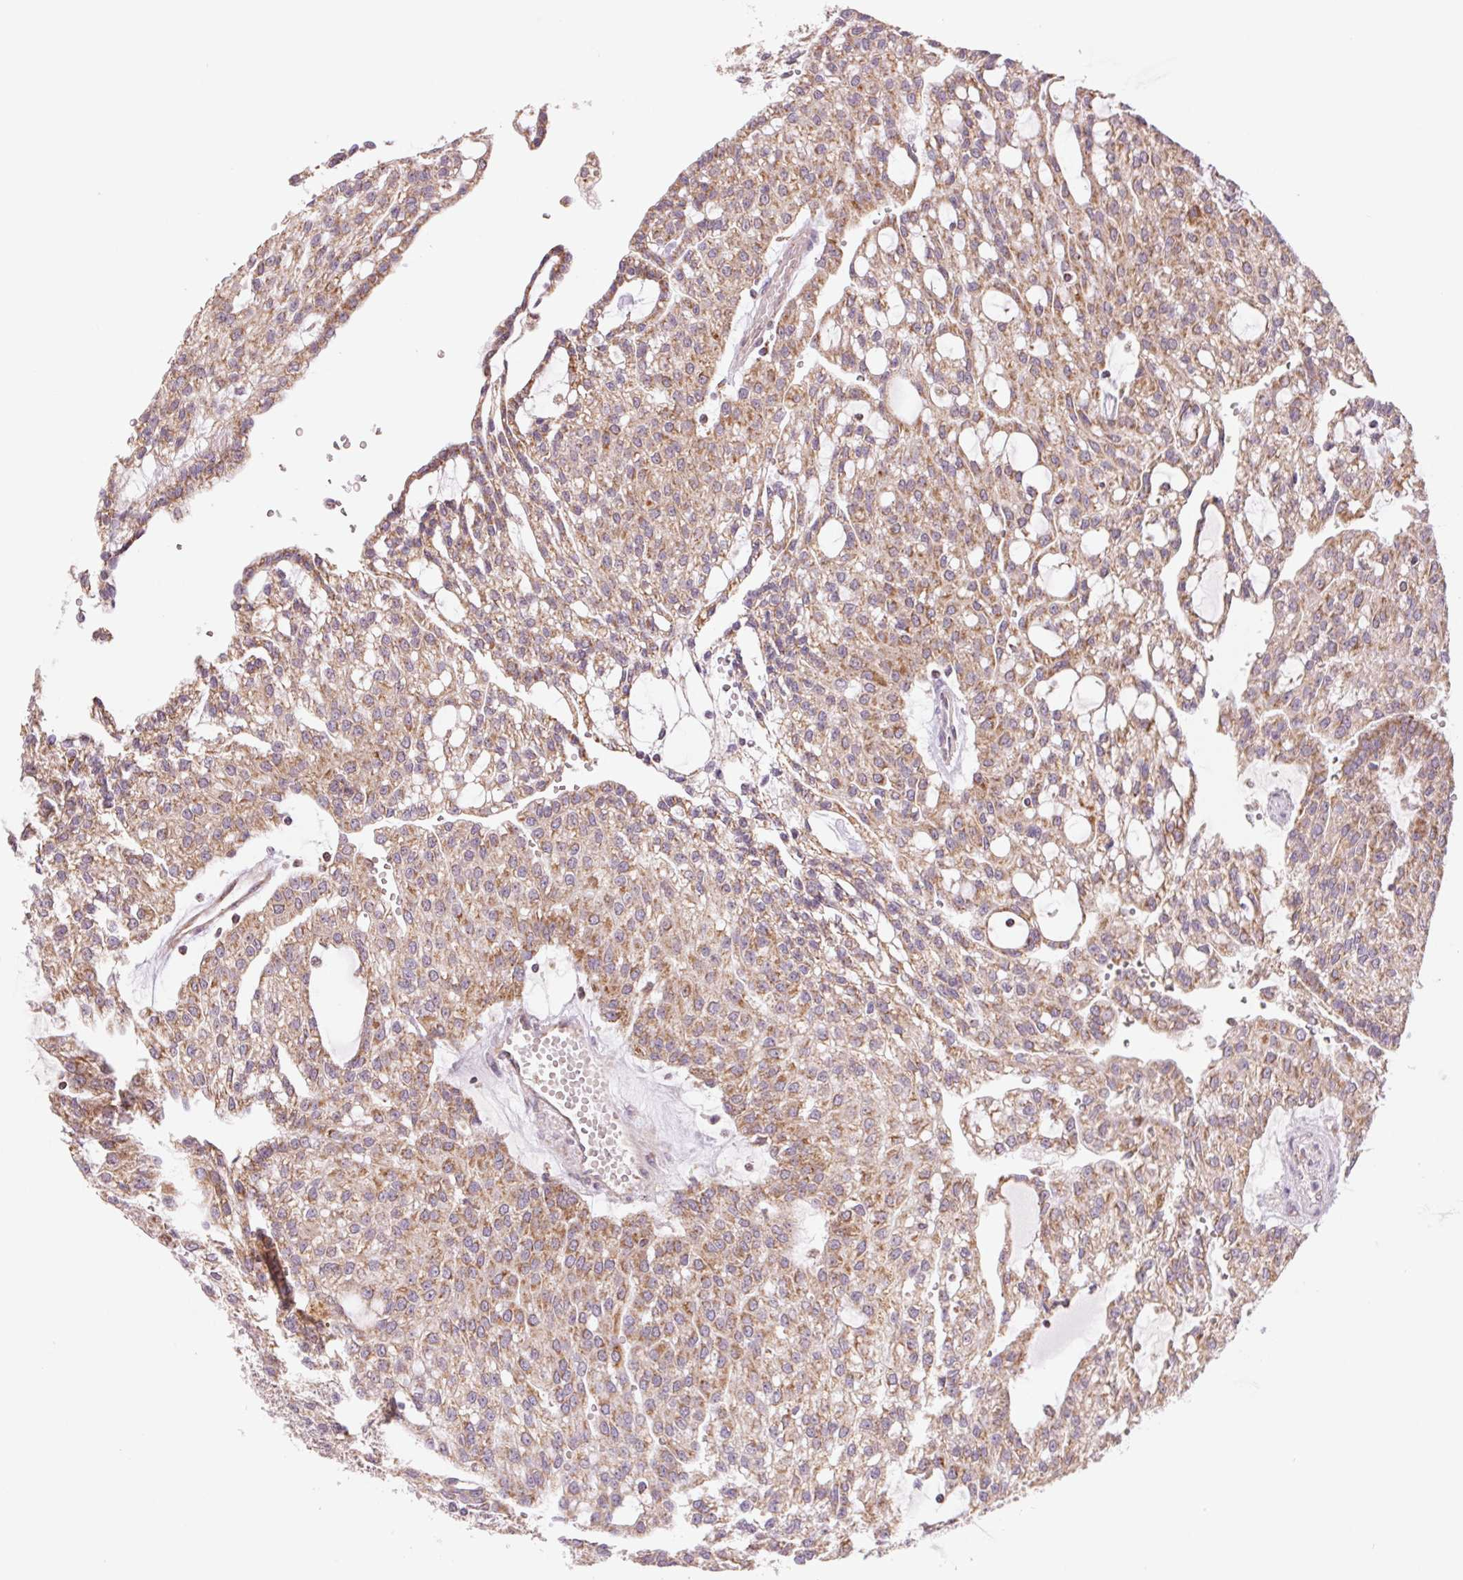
{"staining": {"intensity": "moderate", "quantity": ">75%", "location": "cytoplasmic/membranous"}, "tissue": "renal cancer", "cell_type": "Tumor cells", "image_type": "cancer", "snomed": [{"axis": "morphology", "description": "Adenocarcinoma, NOS"}, {"axis": "topography", "description": "Kidney"}], "caption": "Renal cancer tissue shows moderate cytoplasmic/membranous staining in approximately >75% of tumor cells, visualized by immunohistochemistry.", "gene": "MATCAP1", "patient": {"sex": "male", "age": 63}}